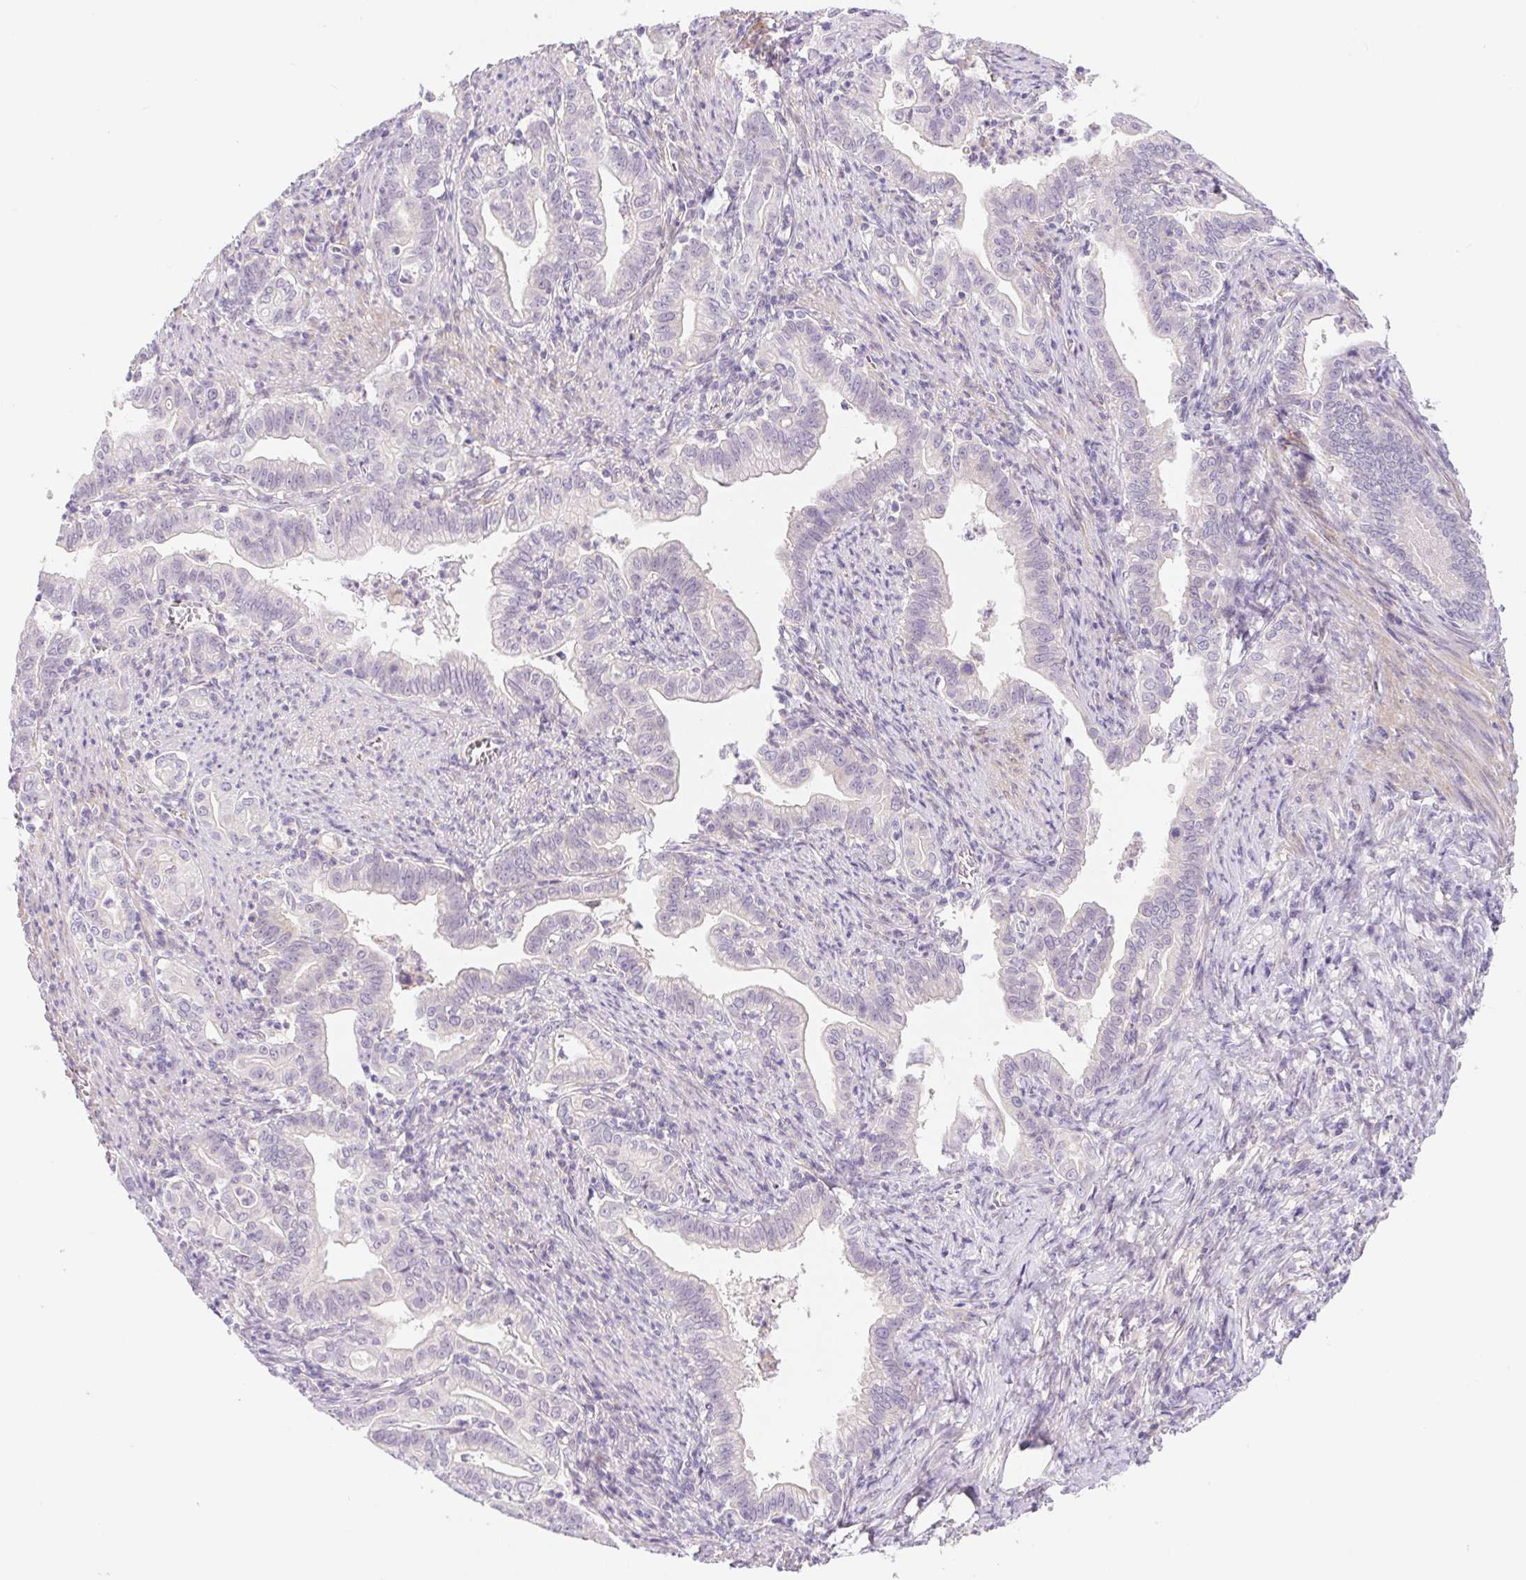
{"staining": {"intensity": "negative", "quantity": "none", "location": "none"}, "tissue": "stomach cancer", "cell_type": "Tumor cells", "image_type": "cancer", "snomed": [{"axis": "morphology", "description": "Adenocarcinoma, NOS"}, {"axis": "topography", "description": "Stomach, upper"}], "caption": "High power microscopy image of an immunohistochemistry (IHC) image of stomach cancer, revealing no significant positivity in tumor cells. (DAB IHC, high magnification).", "gene": "DYNC2LI1", "patient": {"sex": "female", "age": 79}}